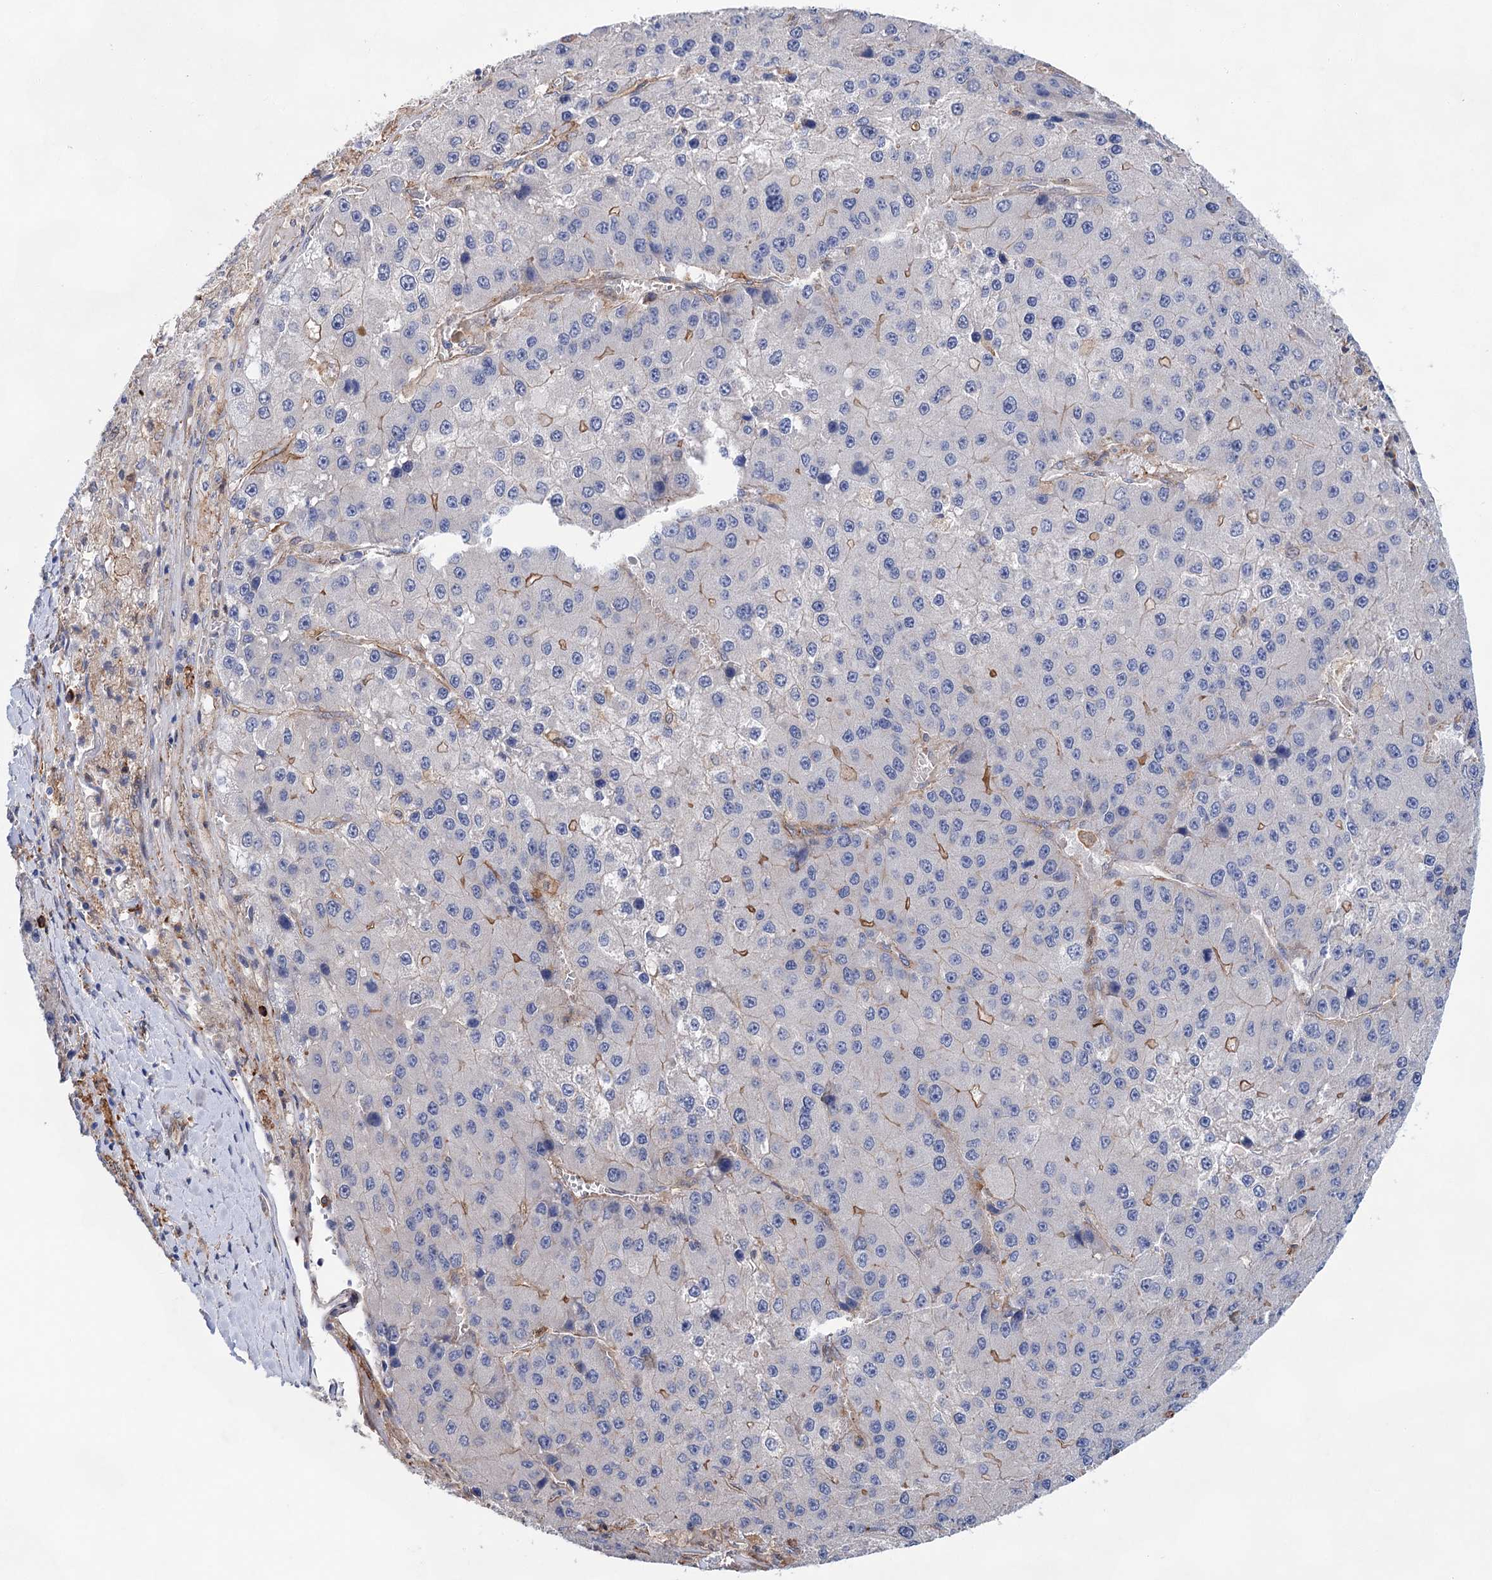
{"staining": {"intensity": "moderate", "quantity": "<25%", "location": "cytoplasmic/membranous"}, "tissue": "liver cancer", "cell_type": "Tumor cells", "image_type": "cancer", "snomed": [{"axis": "morphology", "description": "Carcinoma, Hepatocellular, NOS"}, {"axis": "topography", "description": "Liver"}], "caption": "Liver hepatocellular carcinoma stained with DAB (3,3'-diaminobenzidine) immunohistochemistry shows low levels of moderate cytoplasmic/membranous expression in about <25% of tumor cells.", "gene": "TMTC3", "patient": {"sex": "female", "age": 73}}